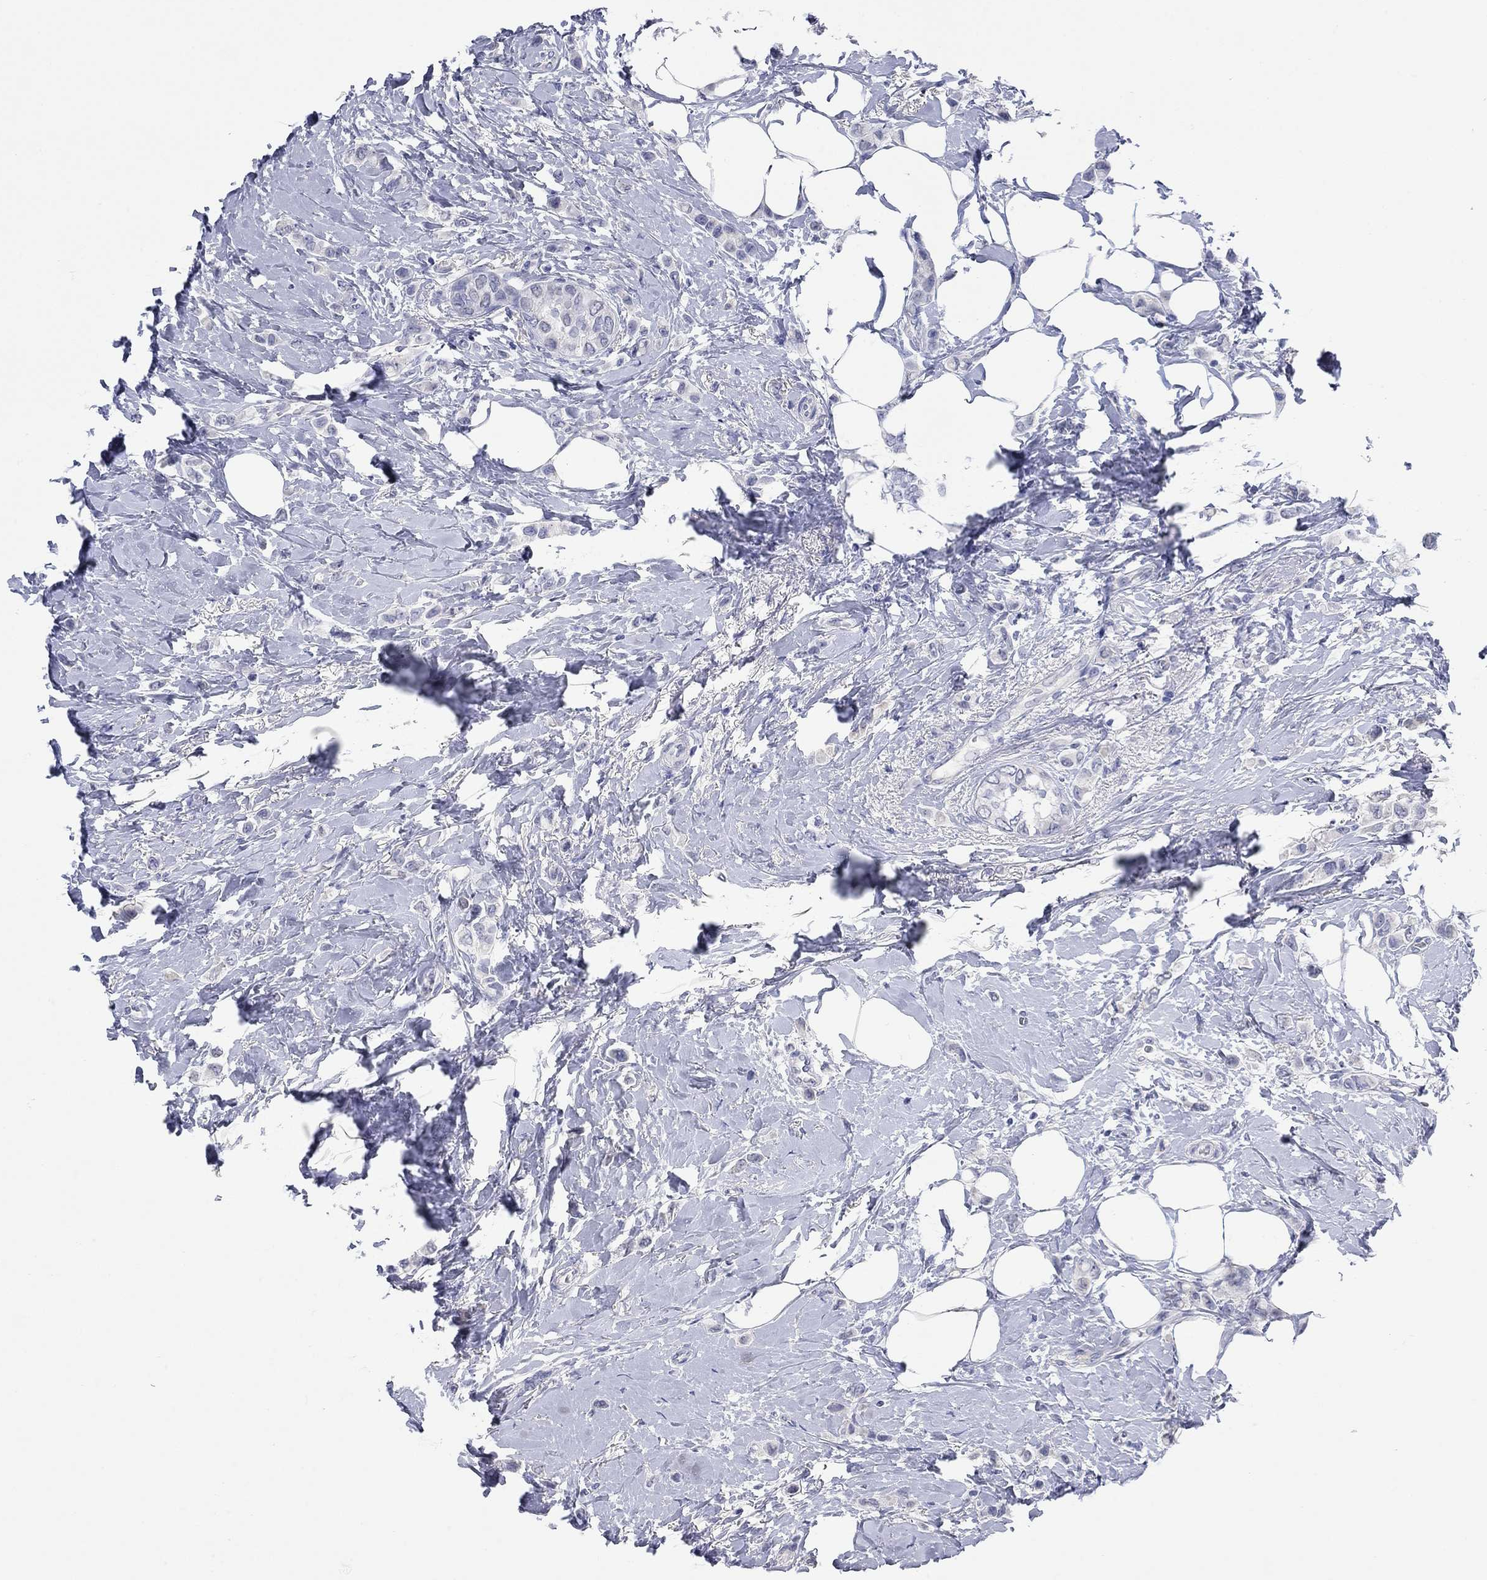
{"staining": {"intensity": "negative", "quantity": "none", "location": "none"}, "tissue": "breast cancer", "cell_type": "Tumor cells", "image_type": "cancer", "snomed": [{"axis": "morphology", "description": "Lobular carcinoma"}, {"axis": "topography", "description": "Breast"}], "caption": "A photomicrograph of human lobular carcinoma (breast) is negative for staining in tumor cells.", "gene": "WASF3", "patient": {"sex": "female", "age": 66}}